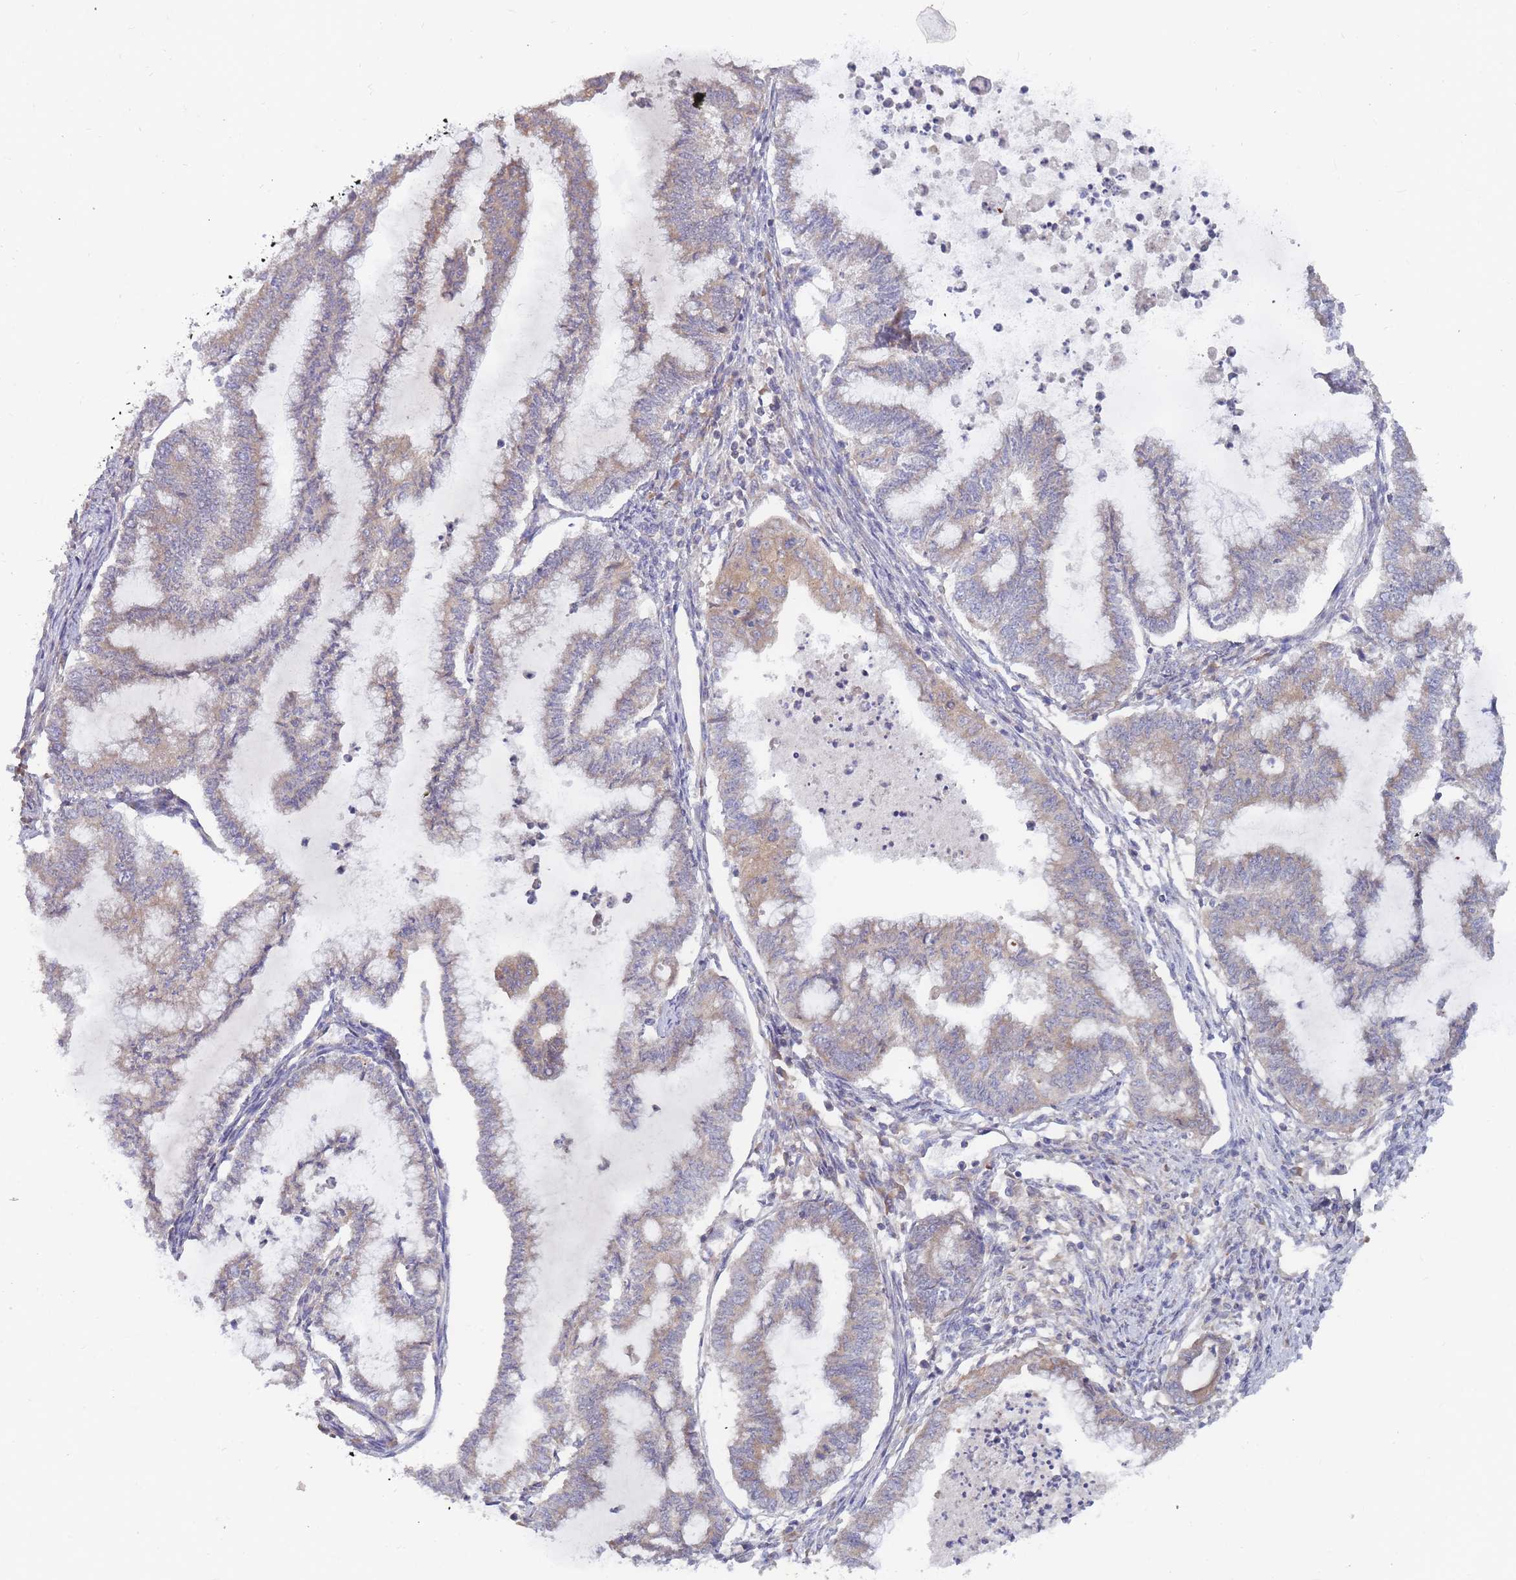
{"staining": {"intensity": "weak", "quantity": "<25%", "location": "cytoplasmic/membranous"}, "tissue": "endometrial cancer", "cell_type": "Tumor cells", "image_type": "cancer", "snomed": [{"axis": "morphology", "description": "Adenocarcinoma, NOS"}, {"axis": "topography", "description": "Endometrium"}], "caption": "Immunohistochemical staining of human endometrial cancer (adenocarcinoma) demonstrates no significant staining in tumor cells. (Brightfield microscopy of DAB immunohistochemistry (IHC) at high magnification).", "gene": "SLC35F5", "patient": {"sex": "female", "age": 79}}